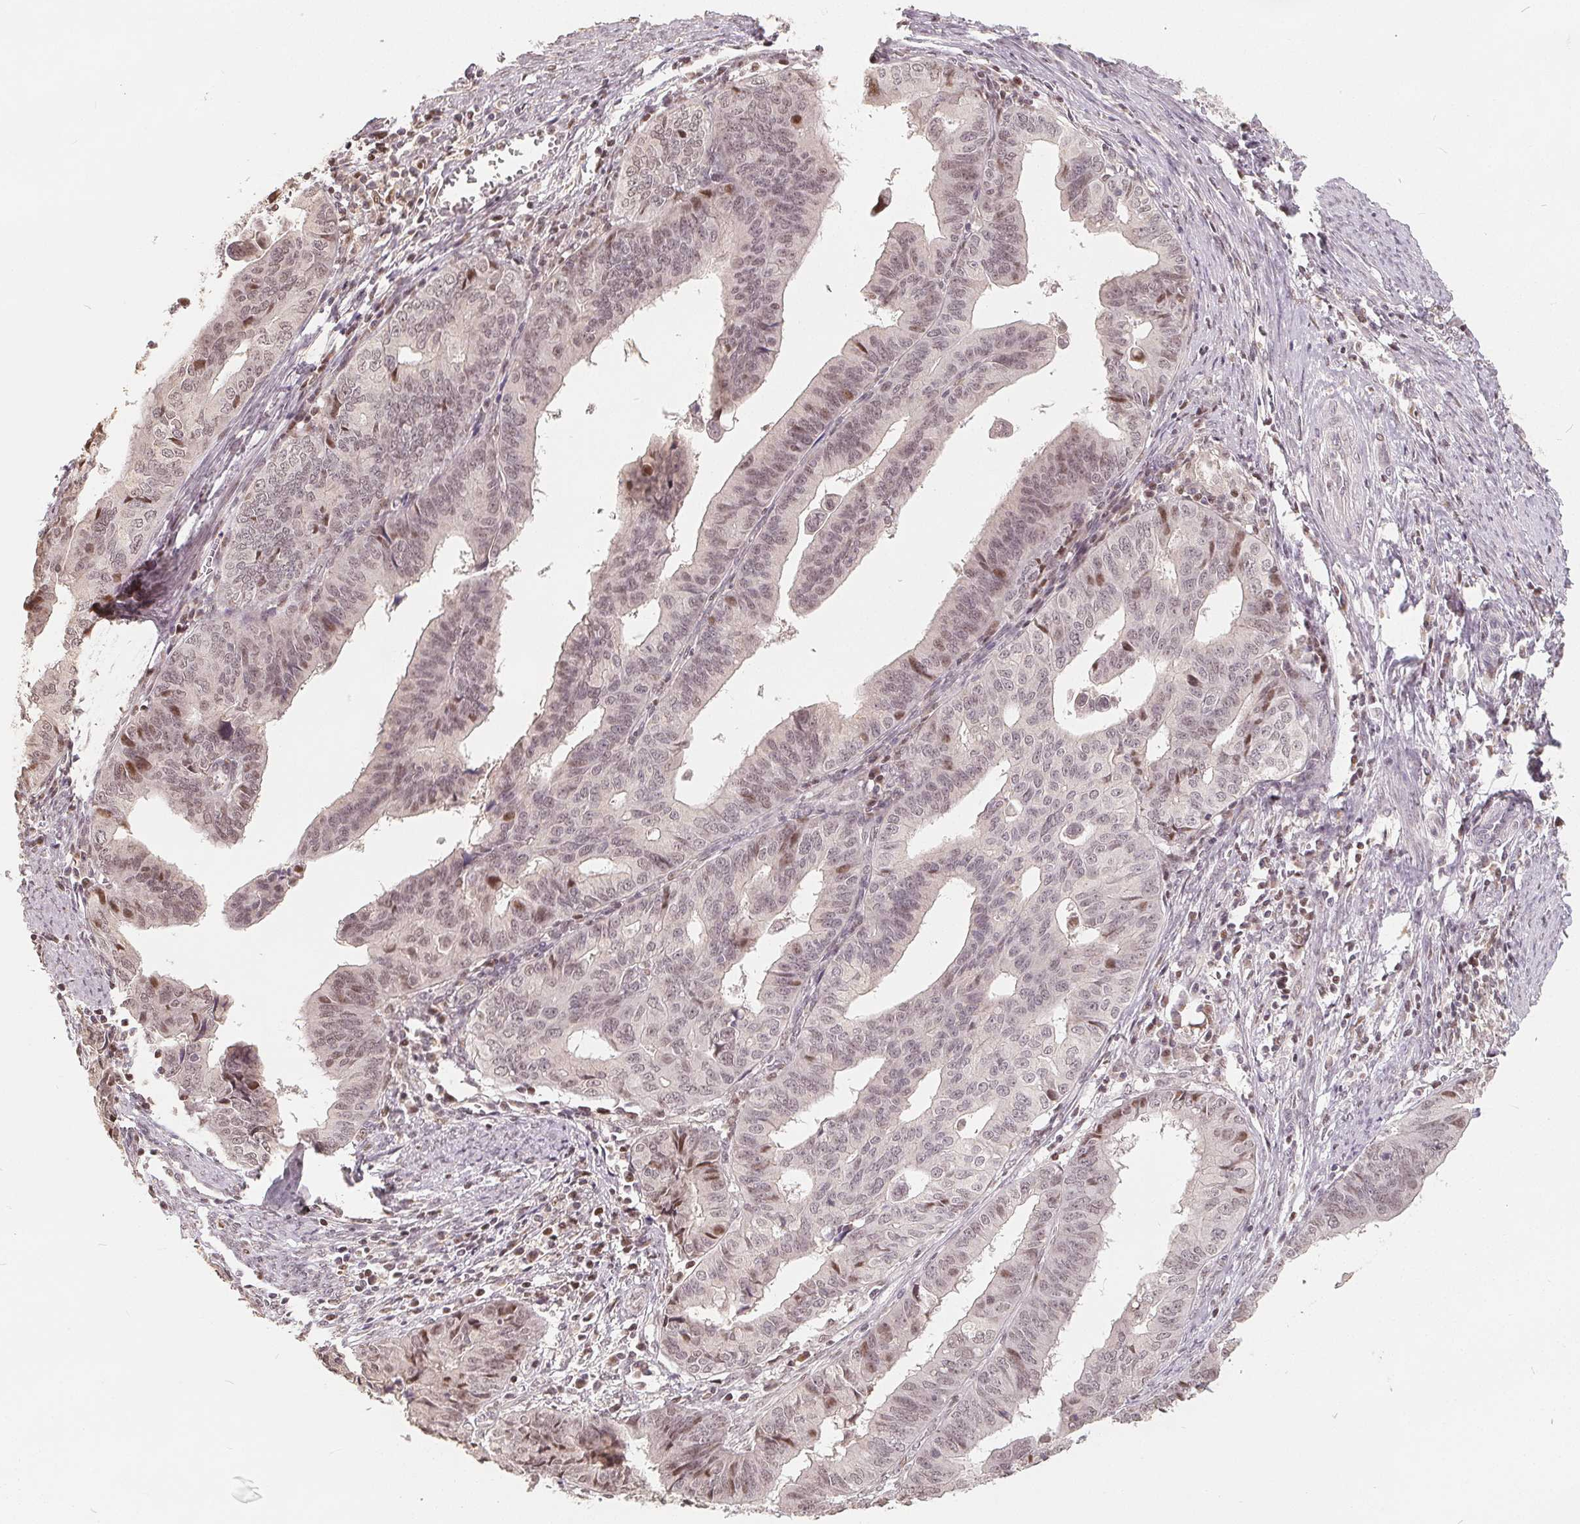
{"staining": {"intensity": "weak", "quantity": "25%-75%", "location": "nuclear"}, "tissue": "endometrial cancer", "cell_type": "Tumor cells", "image_type": "cancer", "snomed": [{"axis": "morphology", "description": "Adenocarcinoma, NOS"}, {"axis": "topography", "description": "Endometrium"}], "caption": "Adenocarcinoma (endometrial) was stained to show a protein in brown. There is low levels of weak nuclear positivity in approximately 25%-75% of tumor cells.", "gene": "CCDC138", "patient": {"sex": "female", "age": 65}}